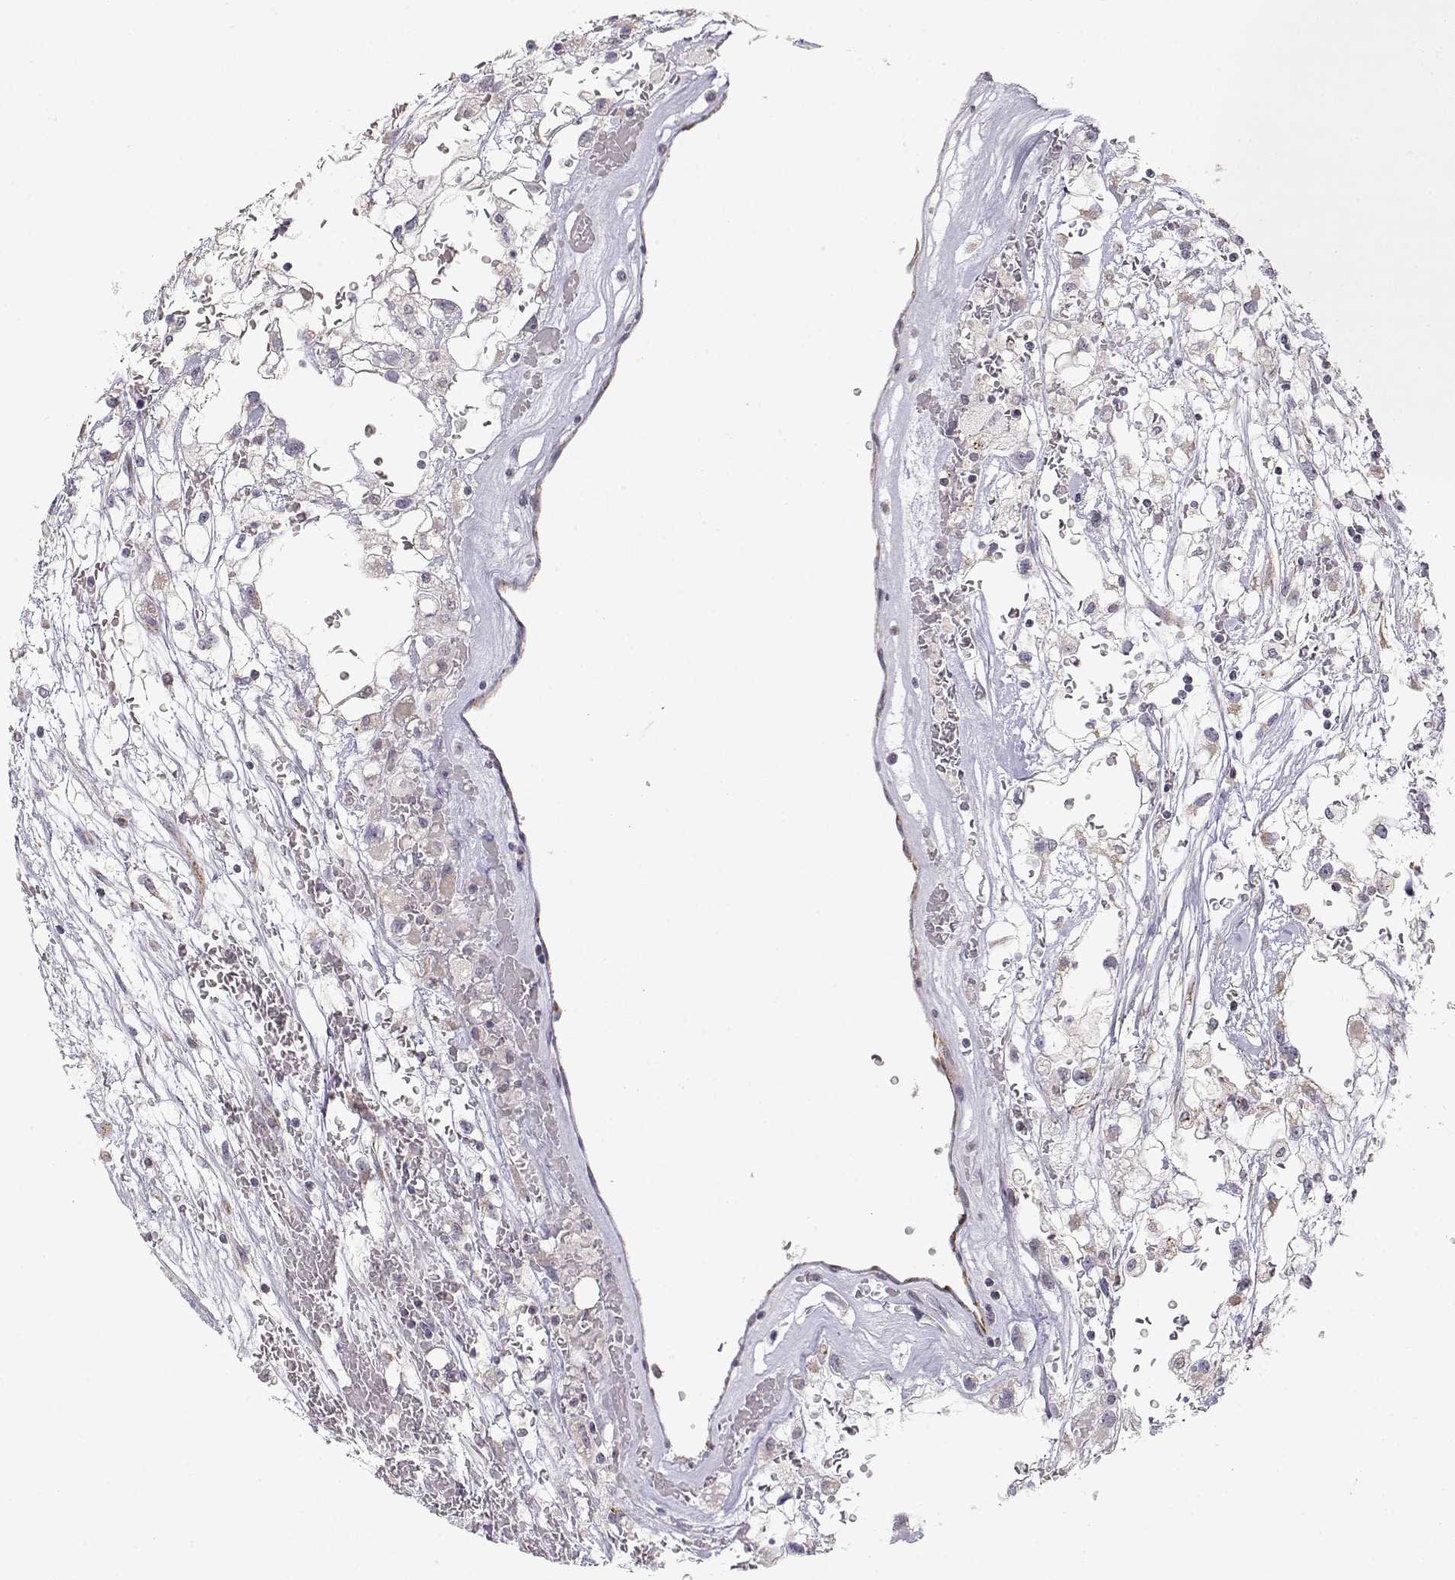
{"staining": {"intensity": "negative", "quantity": "none", "location": "none"}, "tissue": "renal cancer", "cell_type": "Tumor cells", "image_type": "cancer", "snomed": [{"axis": "morphology", "description": "Adenocarcinoma, NOS"}, {"axis": "topography", "description": "Kidney"}], "caption": "Tumor cells show no significant positivity in renal cancer. The staining was performed using DAB (3,3'-diaminobenzidine) to visualize the protein expression in brown, while the nuclei were stained in blue with hematoxylin (Magnification: 20x).", "gene": "EXOG", "patient": {"sex": "male", "age": 59}}